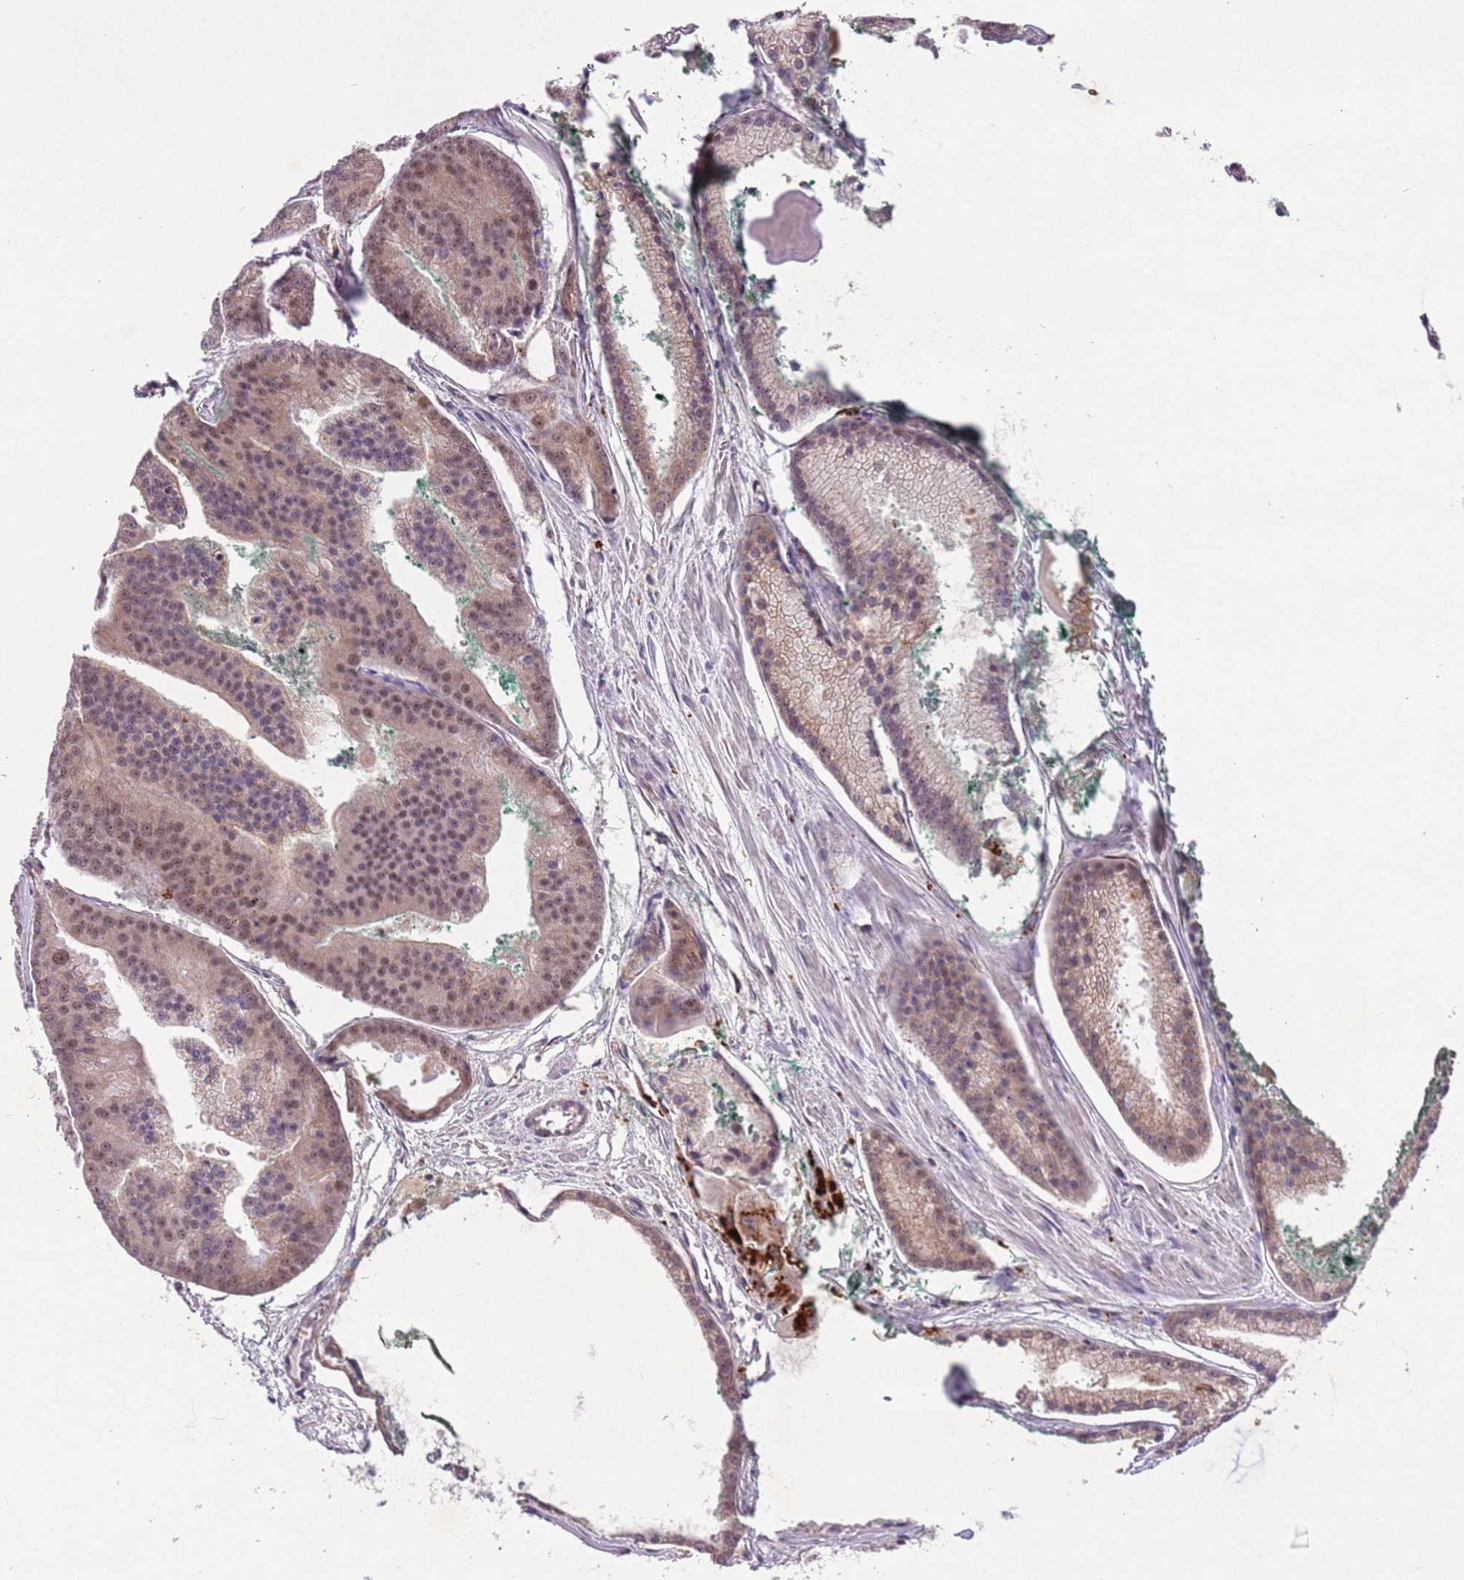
{"staining": {"intensity": "weak", "quantity": ">75%", "location": "cytoplasmic/membranous,nuclear"}, "tissue": "prostate cancer", "cell_type": "Tumor cells", "image_type": "cancer", "snomed": [{"axis": "morphology", "description": "Adenocarcinoma, High grade"}, {"axis": "topography", "description": "Prostate"}], "caption": "The micrograph exhibits immunohistochemical staining of prostate cancer. There is weak cytoplasmic/membranous and nuclear positivity is appreciated in approximately >75% of tumor cells.", "gene": "TRIM27", "patient": {"sex": "male", "age": 61}}